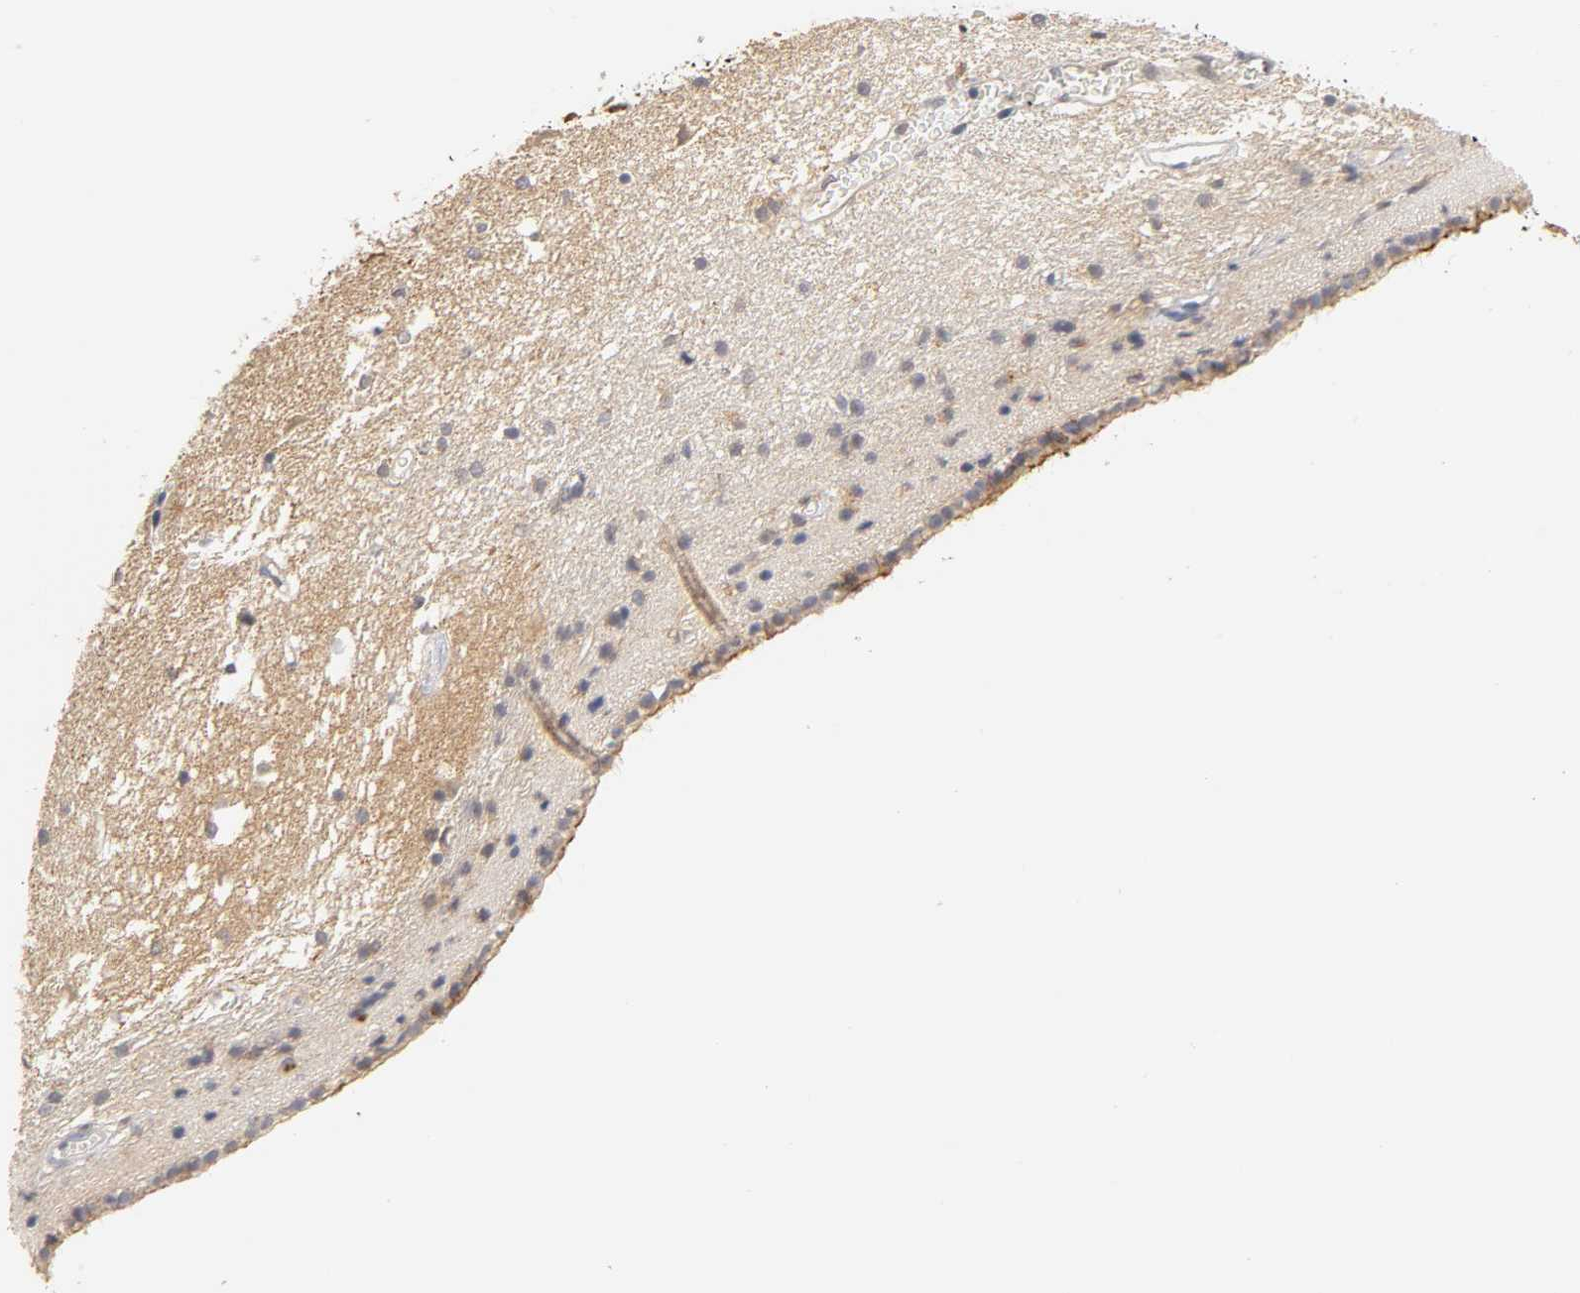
{"staining": {"intensity": "moderate", "quantity": "25%-75%", "location": "cytoplasmic/membranous"}, "tissue": "caudate", "cell_type": "Glial cells", "image_type": "normal", "snomed": [{"axis": "morphology", "description": "Normal tissue, NOS"}, {"axis": "topography", "description": "Lateral ventricle wall"}], "caption": "The immunohistochemical stain highlights moderate cytoplasmic/membranous expression in glial cells of benign caudate.", "gene": "GSTZ1", "patient": {"sex": "female", "age": 19}}